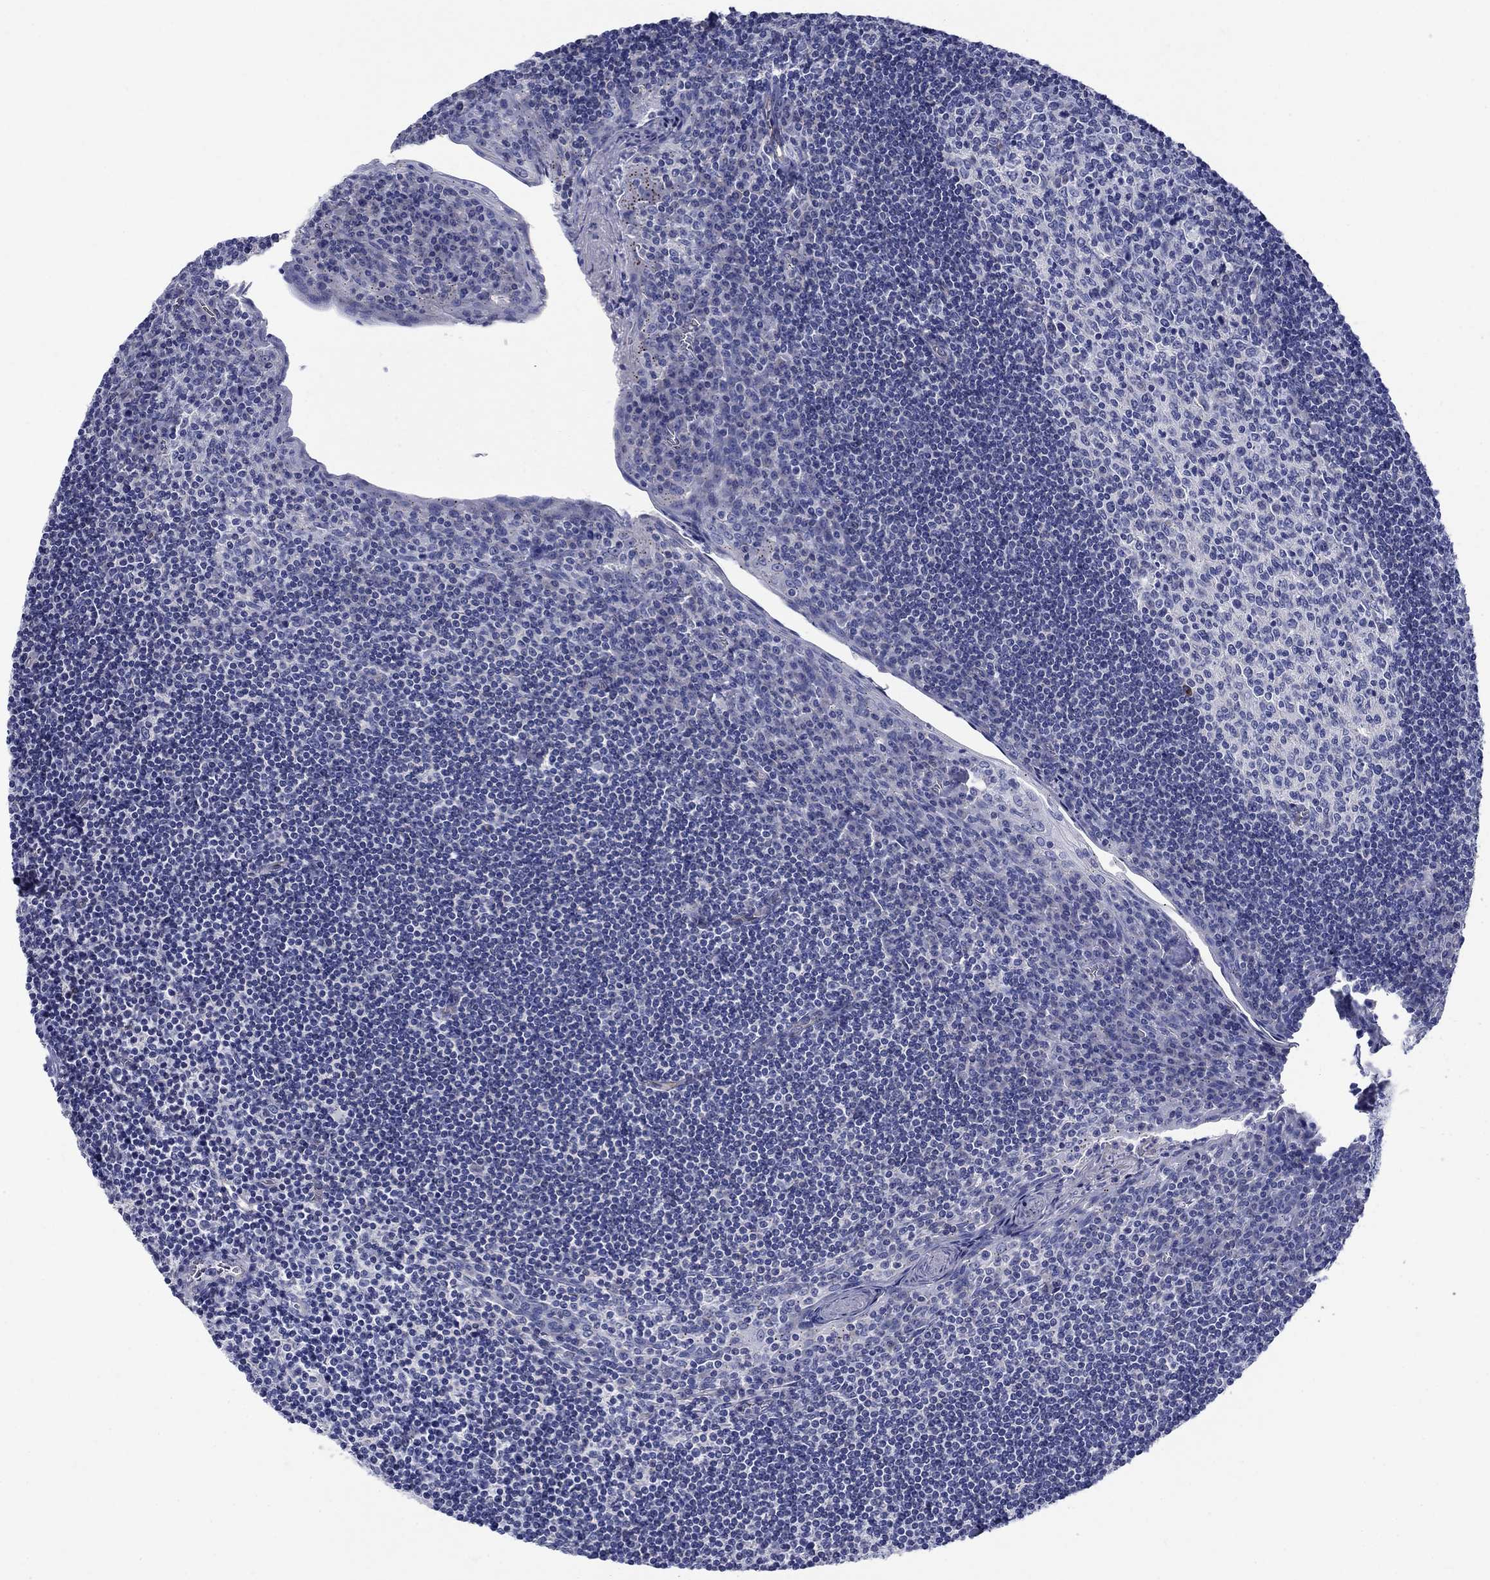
{"staining": {"intensity": "negative", "quantity": "none", "location": "none"}, "tissue": "tonsil", "cell_type": "Germinal center cells", "image_type": "normal", "snomed": [{"axis": "morphology", "description": "Normal tissue, NOS"}, {"axis": "topography", "description": "Tonsil"}], "caption": "Tonsil was stained to show a protein in brown. There is no significant expression in germinal center cells. (DAB immunohistochemistry, high magnification).", "gene": "SMCP", "patient": {"sex": "female", "age": 12}}